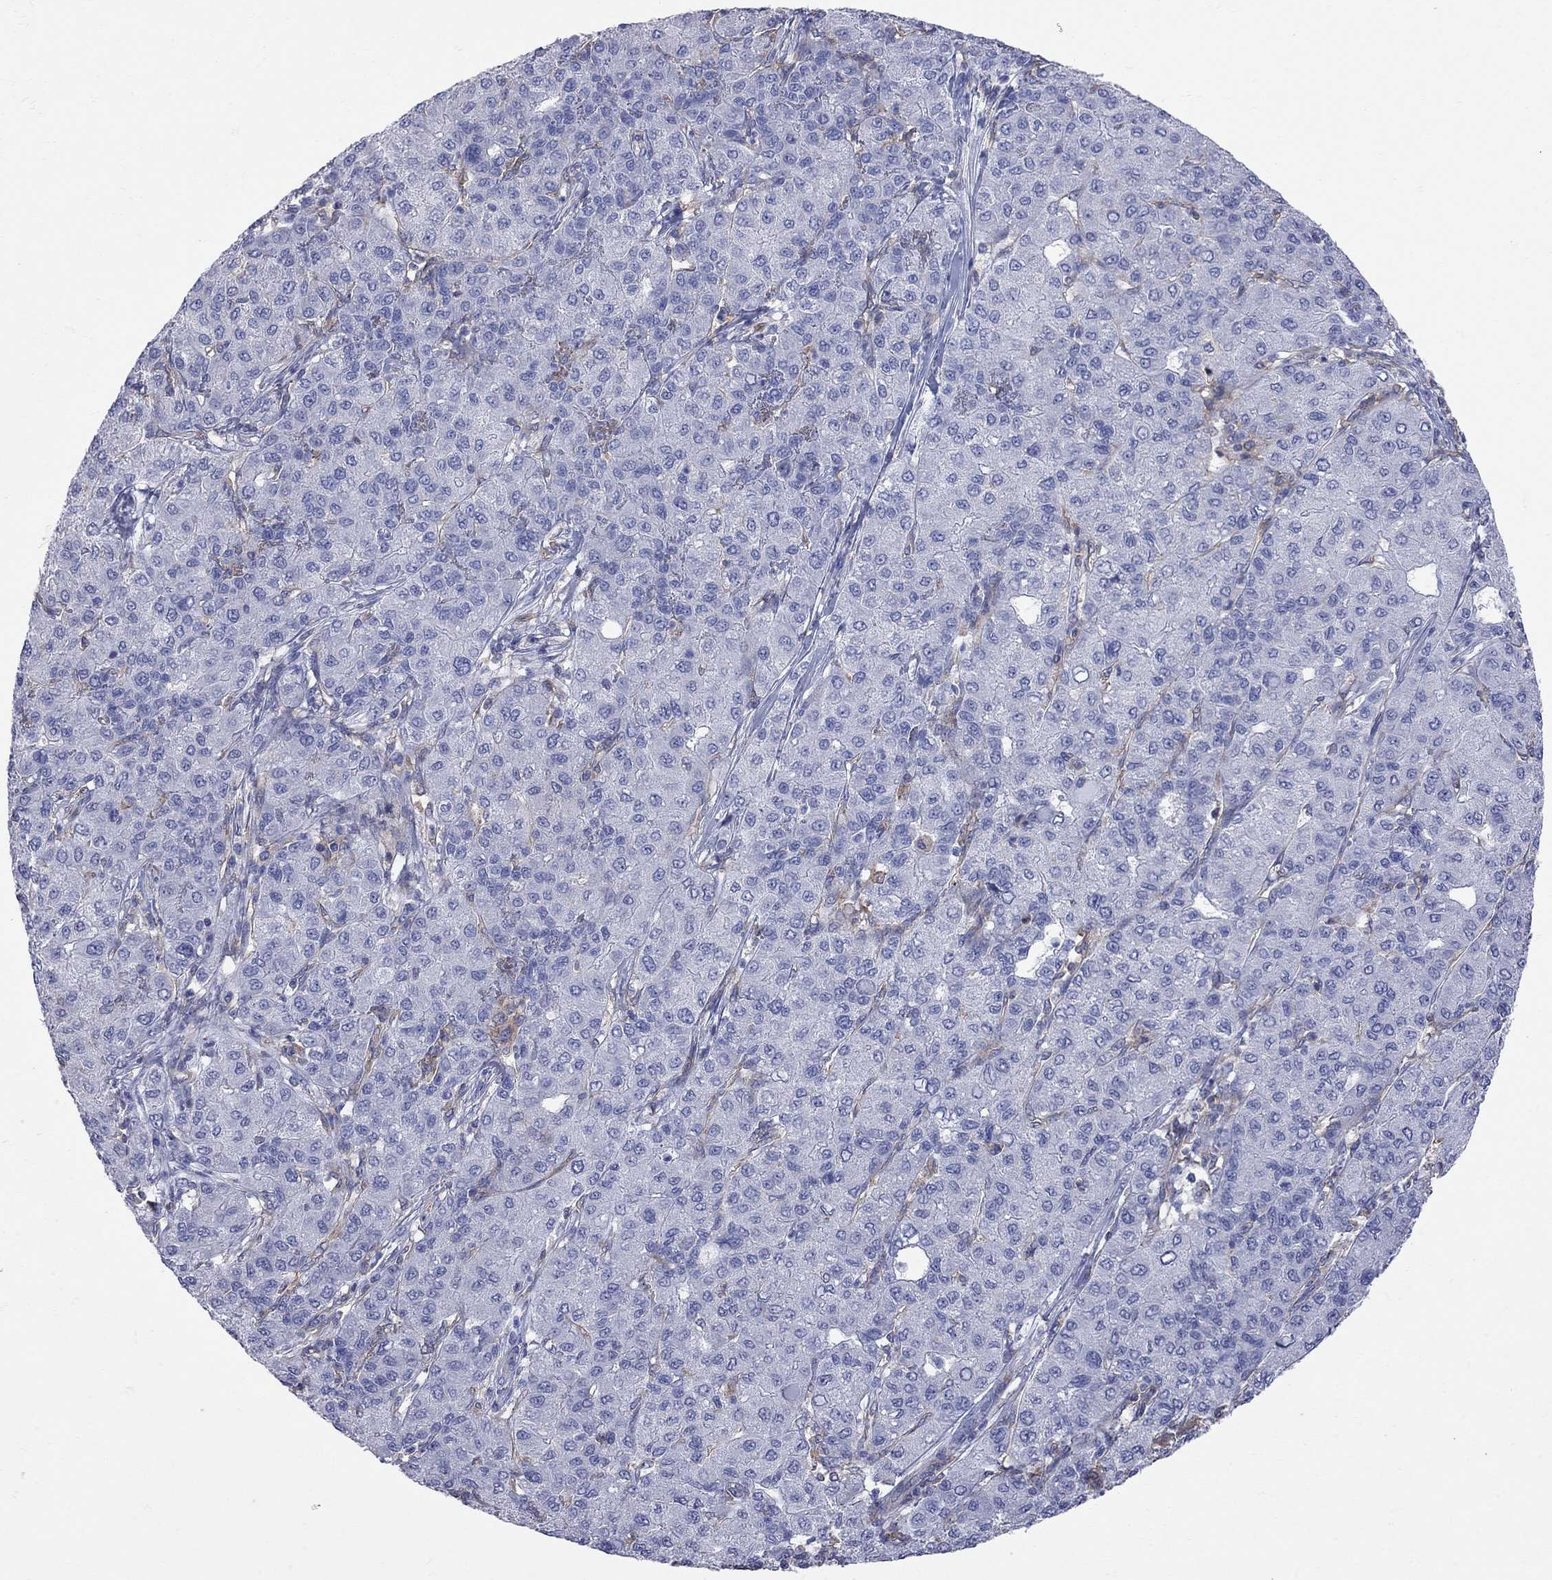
{"staining": {"intensity": "negative", "quantity": "none", "location": "none"}, "tissue": "liver cancer", "cell_type": "Tumor cells", "image_type": "cancer", "snomed": [{"axis": "morphology", "description": "Carcinoma, Hepatocellular, NOS"}, {"axis": "topography", "description": "Liver"}], "caption": "IHC micrograph of neoplastic tissue: liver hepatocellular carcinoma stained with DAB shows no significant protein positivity in tumor cells. The staining was performed using DAB (3,3'-diaminobenzidine) to visualize the protein expression in brown, while the nuclei were stained in blue with hematoxylin (Magnification: 20x).", "gene": "ABI3", "patient": {"sex": "male", "age": 65}}